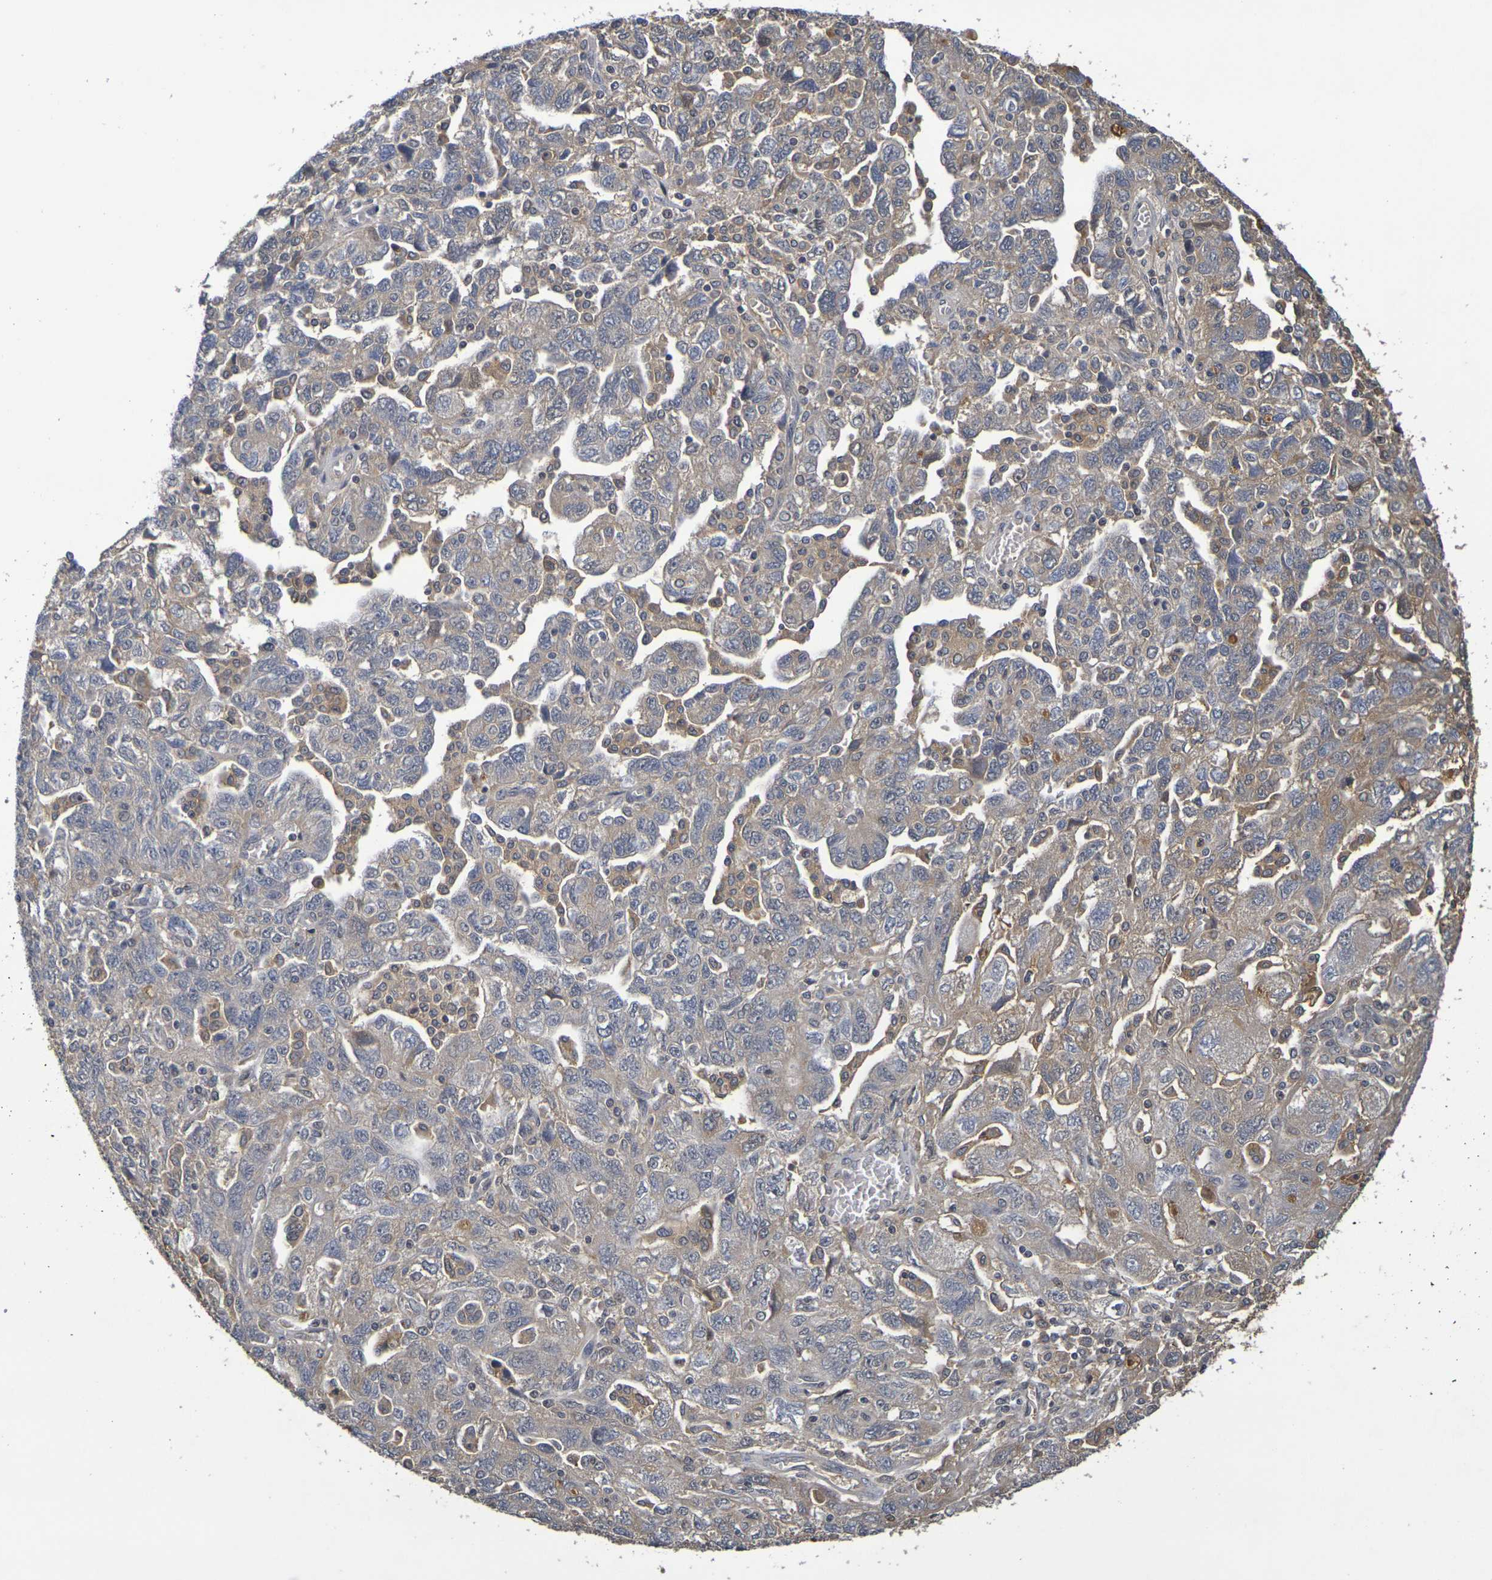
{"staining": {"intensity": "weak", "quantity": "25%-75%", "location": "nuclear"}, "tissue": "ovarian cancer", "cell_type": "Tumor cells", "image_type": "cancer", "snomed": [{"axis": "morphology", "description": "Carcinoma, NOS"}, {"axis": "morphology", "description": "Cystadenocarcinoma, serous, NOS"}, {"axis": "topography", "description": "Ovary"}], "caption": "High-power microscopy captured an IHC photomicrograph of ovarian cancer, revealing weak nuclear expression in about 25%-75% of tumor cells. Immunohistochemistry stains the protein in brown and the nuclei are stained blue.", "gene": "TERF2", "patient": {"sex": "female", "age": 69}}